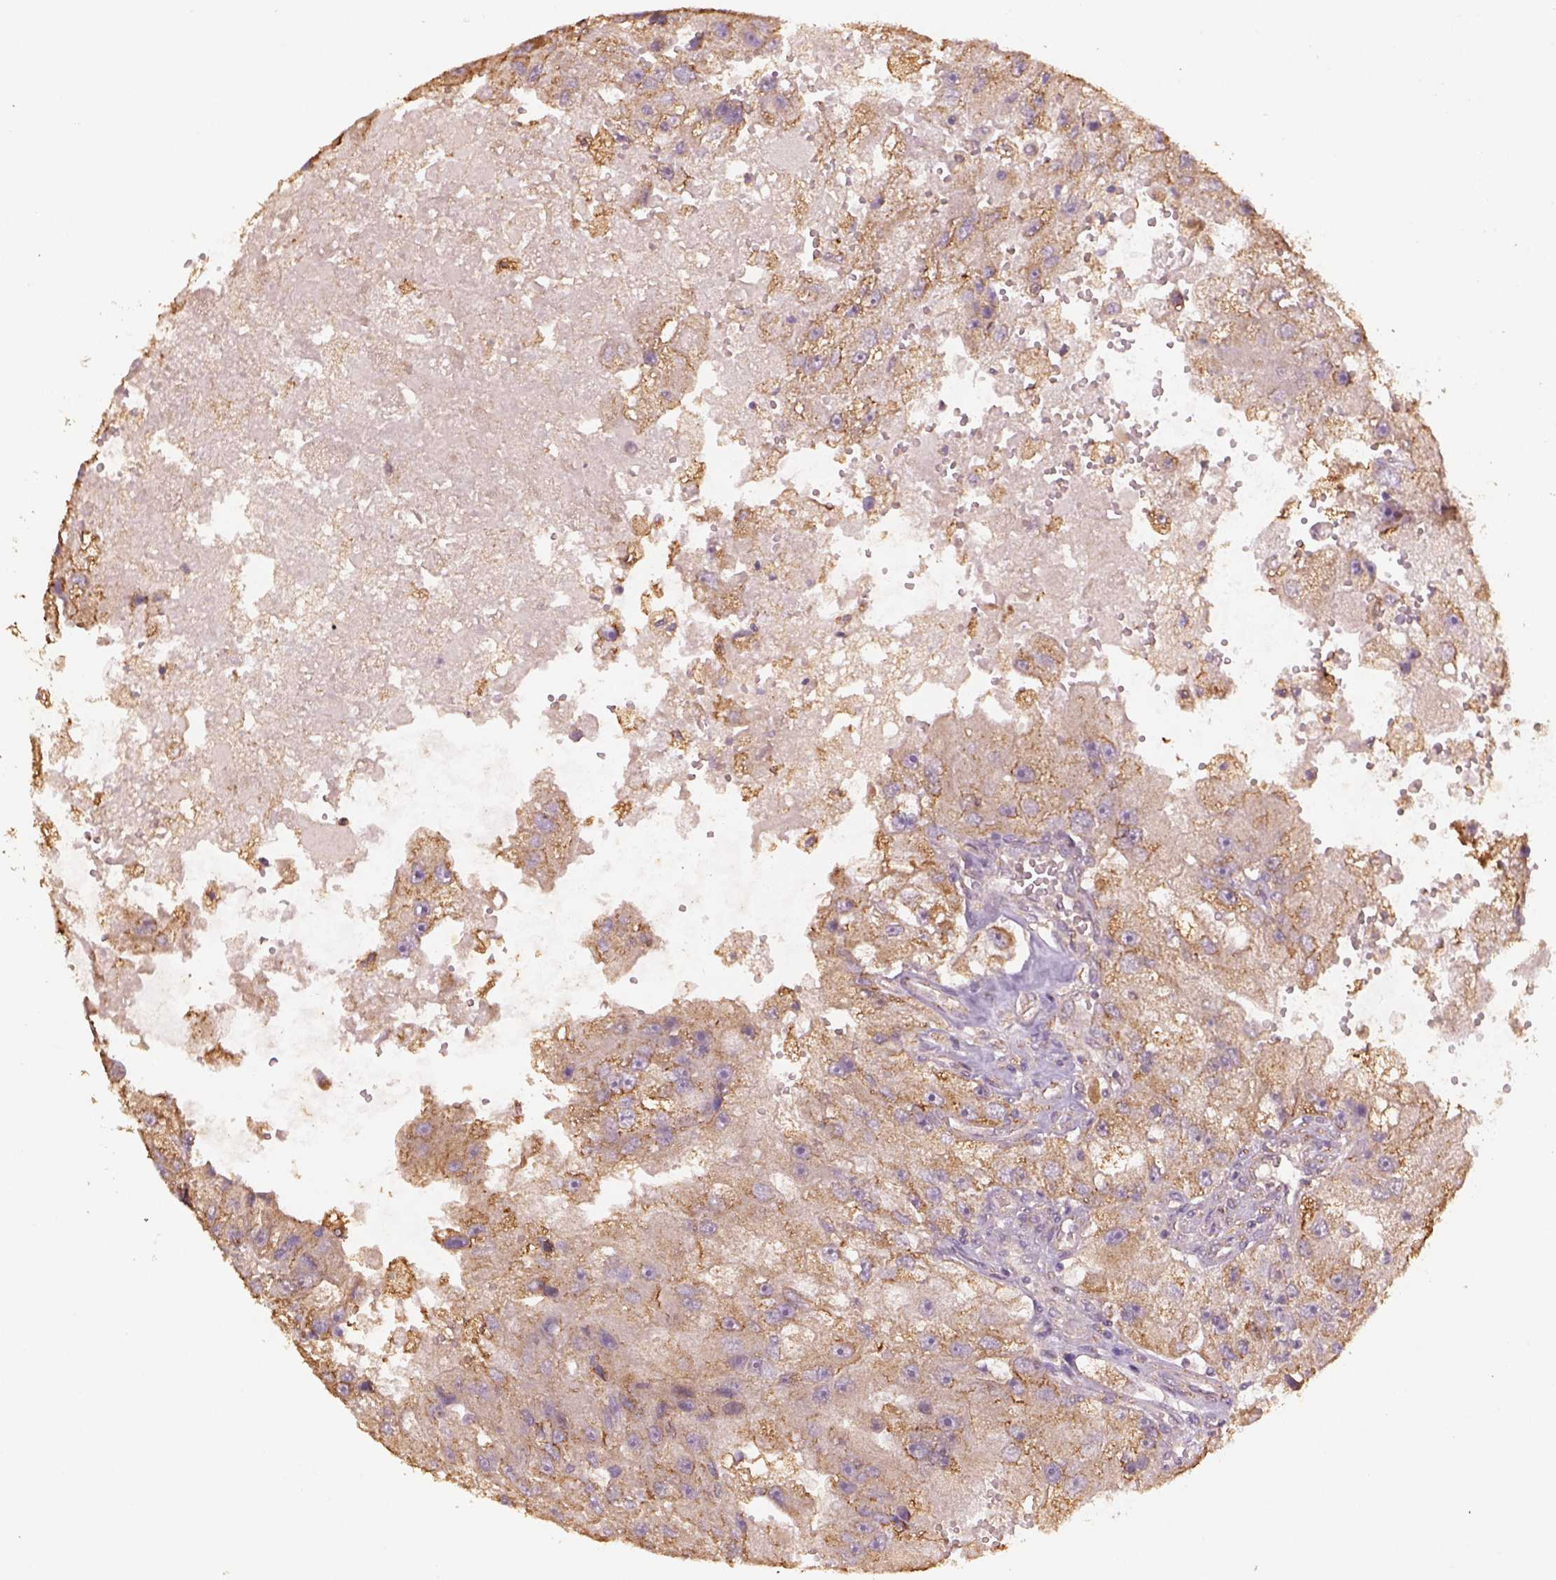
{"staining": {"intensity": "moderate", "quantity": ">75%", "location": "cytoplasmic/membranous"}, "tissue": "renal cancer", "cell_type": "Tumor cells", "image_type": "cancer", "snomed": [{"axis": "morphology", "description": "Adenocarcinoma, NOS"}, {"axis": "topography", "description": "Kidney"}], "caption": "Renal cancer (adenocarcinoma) was stained to show a protein in brown. There is medium levels of moderate cytoplasmic/membranous staining in about >75% of tumor cells. (DAB IHC, brown staining for protein, blue staining for nuclei).", "gene": "AP2B1", "patient": {"sex": "male", "age": 63}}